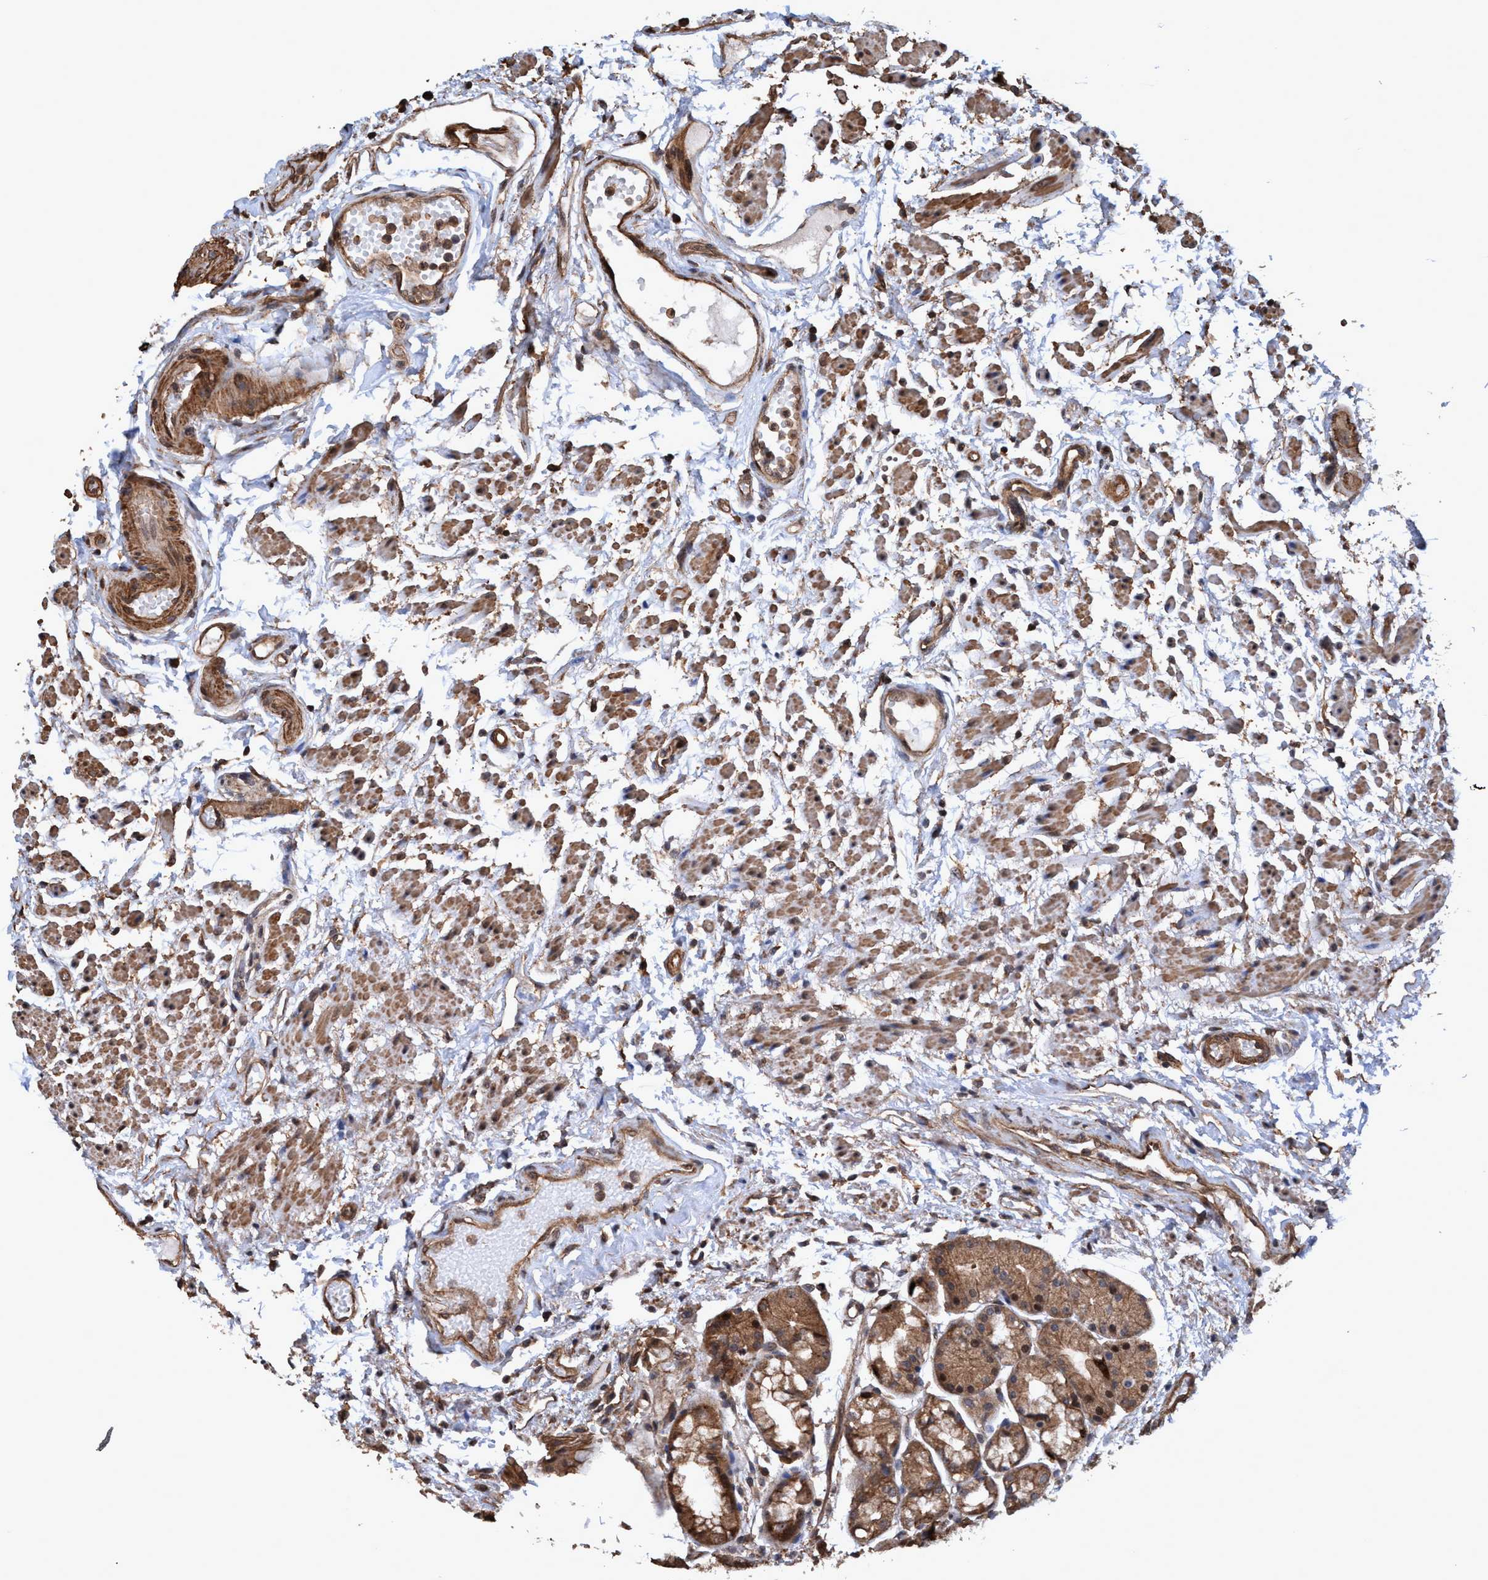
{"staining": {"intensity": "moderate", "quantity": ">75%", "location": "cytoplasmic/membranous,nuclear"}, "tissue": "stomach", "cell_type": "Glandular cells", "image_type": "normal", "snomed": [{"axis": "morphology", "description": "Normal tissue, NOS"}, {"axis": "topography", "description": "Stomach, upper"}], "caption": "Brown immunohistochemical staining in normal human stomach demonstrates moderate cytoplasmic/membranous,nuclear positivity in about >75% of glandular cells. (DAB (3,3'-diaminobenzidine) = brown stain, brightfield microscopy at high magnification).", "gene": "TRPC7", "patient": {"sex": "male", "age": 72}}